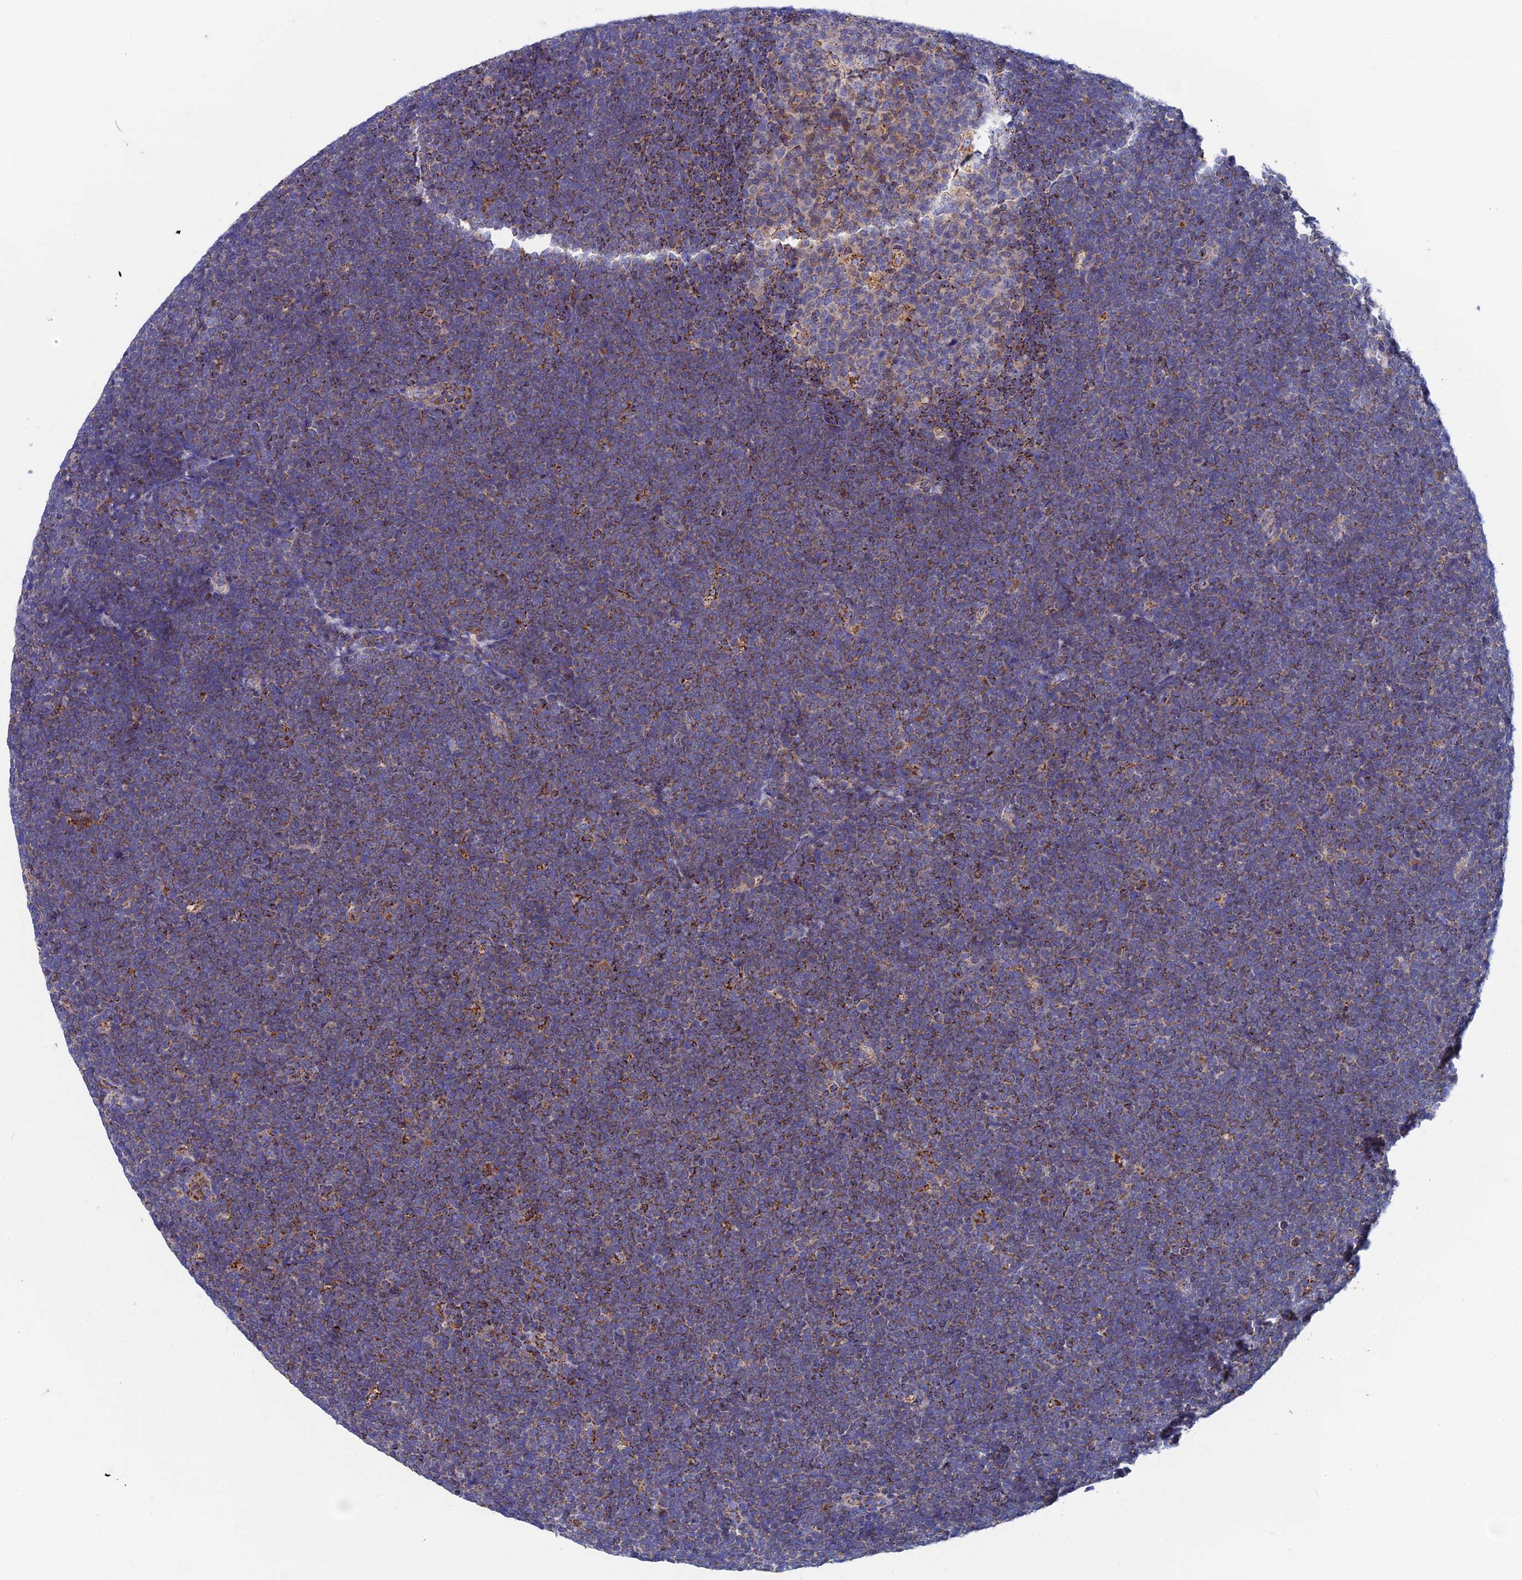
{"staining": {"intensity": "moderate", "quantity": "<25%", "location": "cytoplasmic/membranous"}, "tissue": "lymphoma", "cell_type": "Tumor cells", "image_type": "cancer", "snomed": [{"axis": "morphology", "description": "Malignant lymphoma, non-Hodgkin's type, High grade"}, {"axis": "topography", "description": "Lymph node"}], "caption": "This is an image of IHC staining of malignant lymphoma, non-Hodgkin's type (high-grade), which shows moderate expression in the cytoplasmic/membranous of tumor cells.", "gene": "WDR83", "patient": {"sex": "male", "age": 13}}